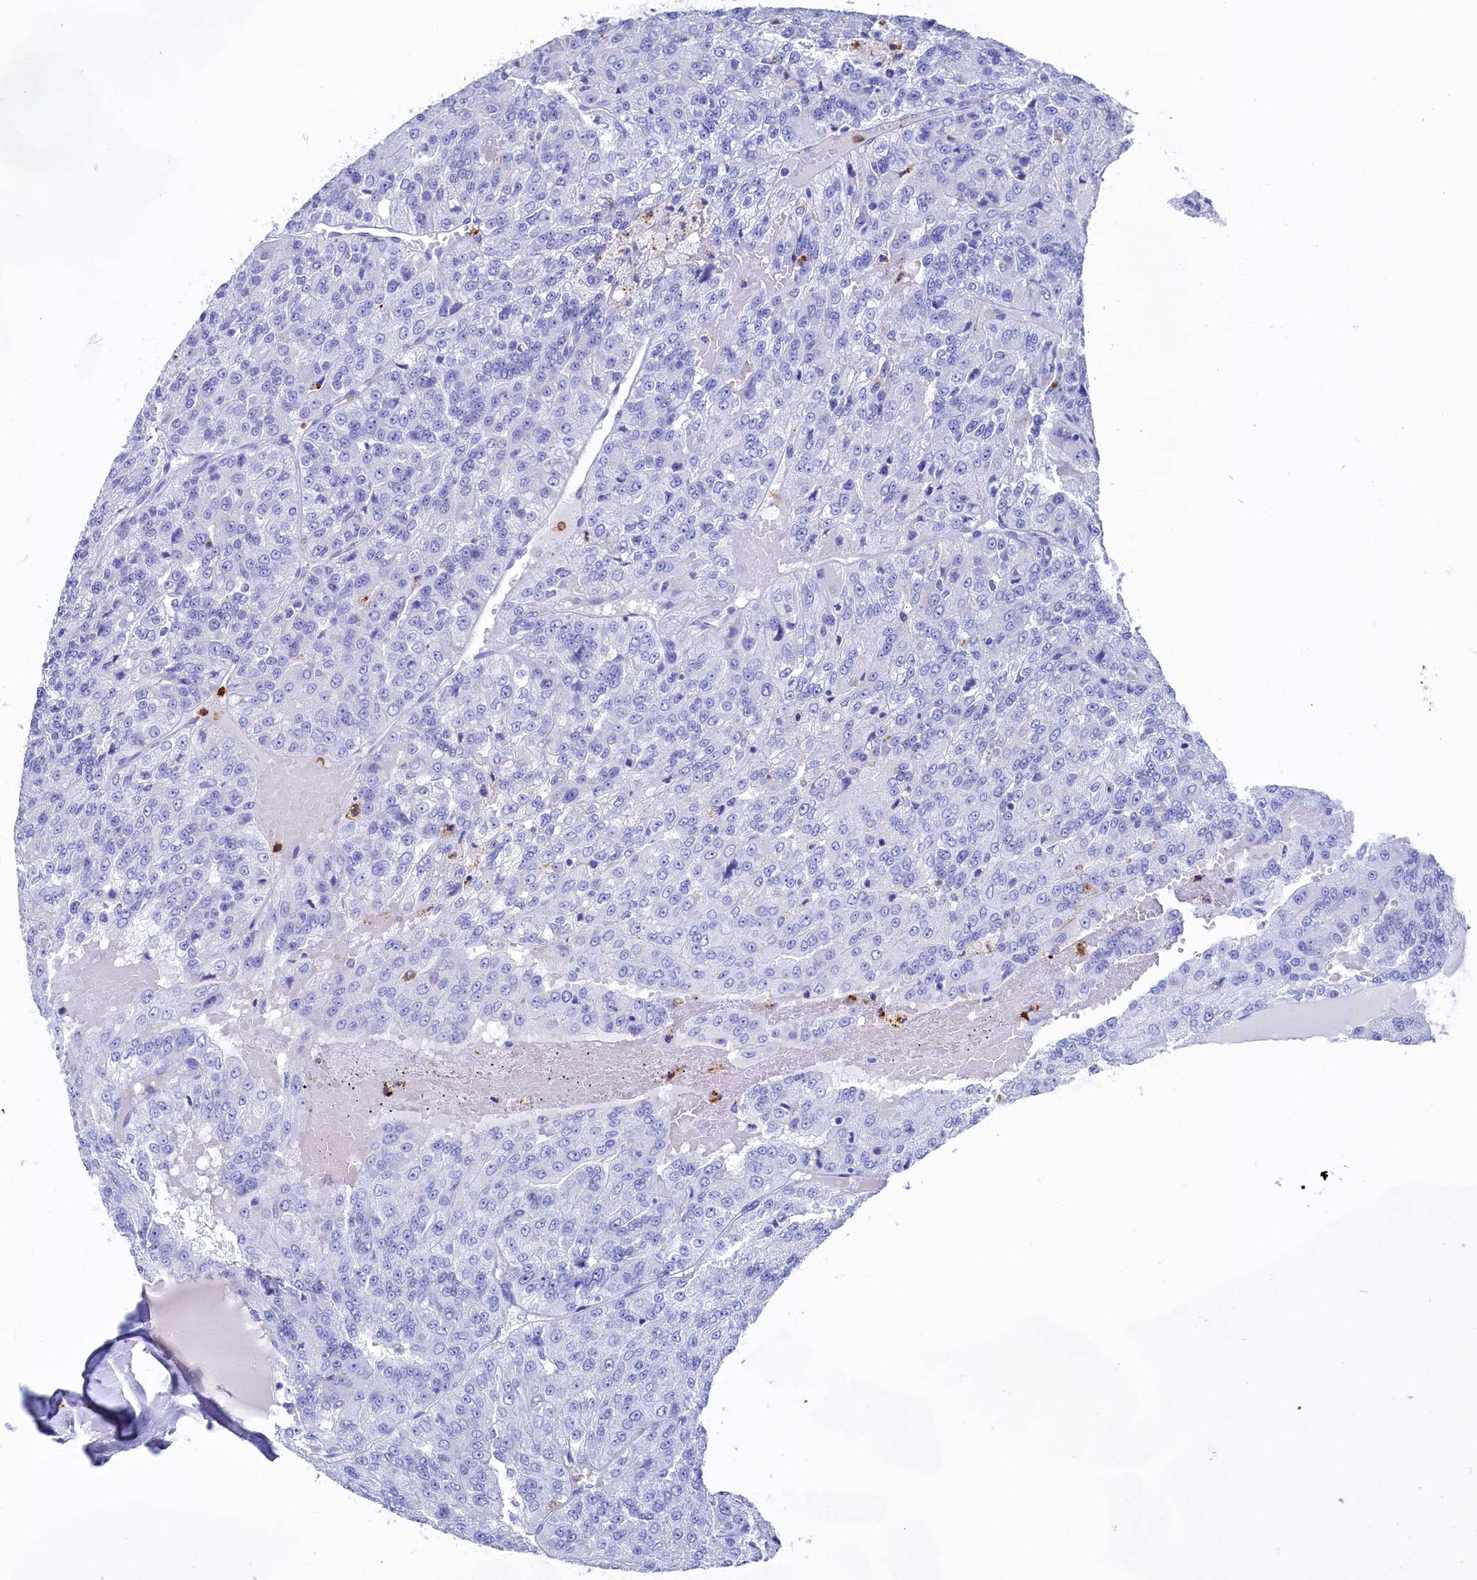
{"staining": {"intensity": "negative", "quantity": "none", "location": "none"}, "tissue": "renal cancer", "cell_type": "Tumor cells", "image_type": "cancer", "snomed": [{"axis": "morphology", "description": "Adenocarcinoma, NOS"}, {"axis": "topography", "description": "Kidney"}], "caption": "The image displays no staining of tumor cells in adenocarcinoma (renal). (Brightfield microscopy of DAB (3,3'-diaminobenzidine) immunohistochemistry (IHC) at high magnification).", "gene": "PLAC8", "patient": {"sex": "female", "age": 63}}